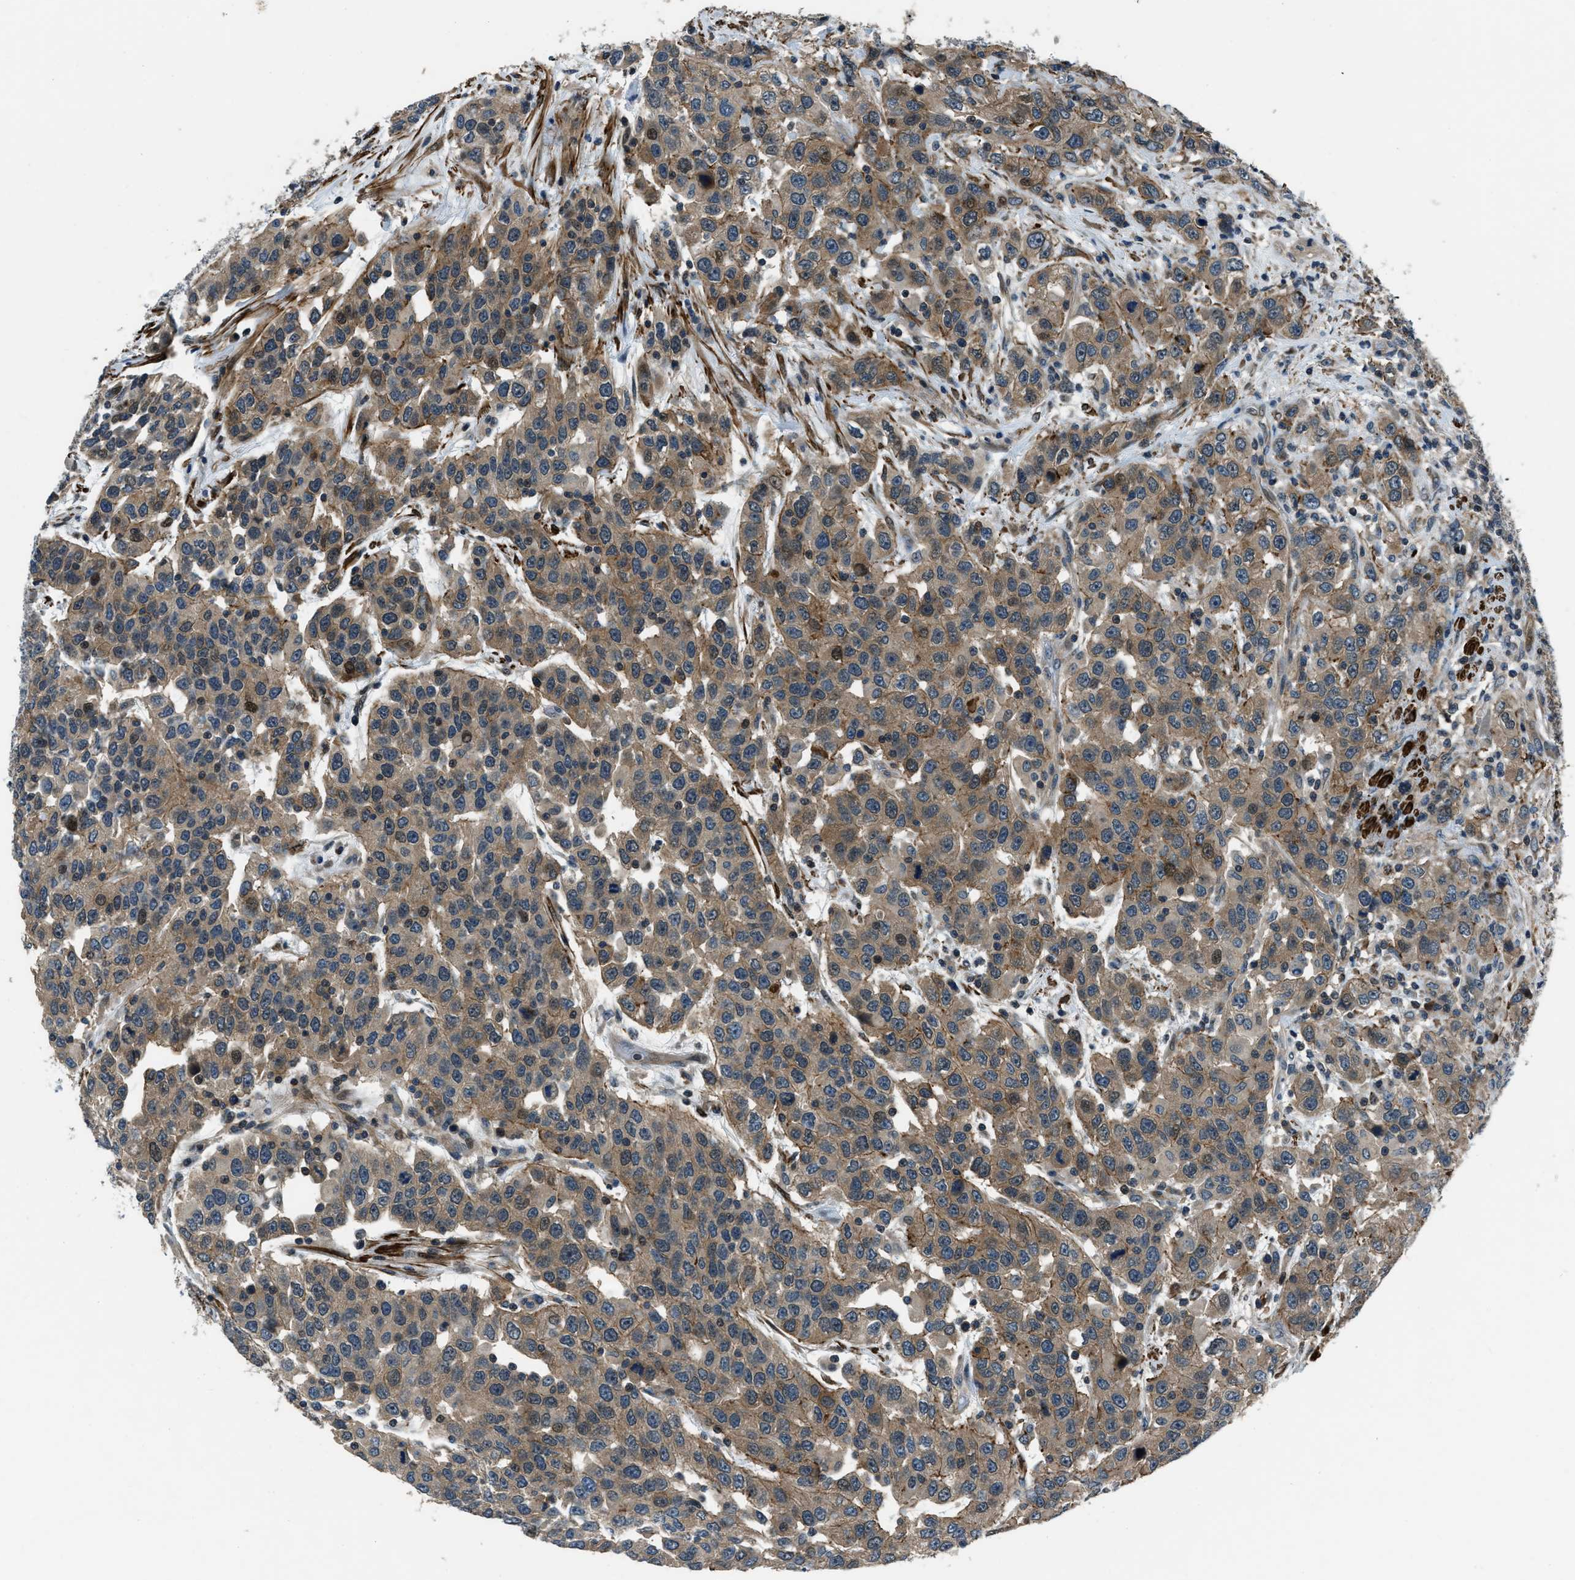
{"staining": {"intensity": "moderate", "quantity": ">75%", "location": "cytoplasmic/membranous"}, "tissue": "urothelial cancer", "cell_type": "Tumor cells", "image_type": "cancer", "snomed": [{"axis": "morphology", "description": "Urothelial carcinoma, High grade"}, {"axis": "topography", "description": "Urinary bladder"}], "caption": "Brown immunohistochemical staining in urothelial cancer shows moderate cytoplasmic/membranous positivity in about >75% of tumor cells.", "gene": "NUDCD3", "patient": {"sex": "female", "age": 80}}